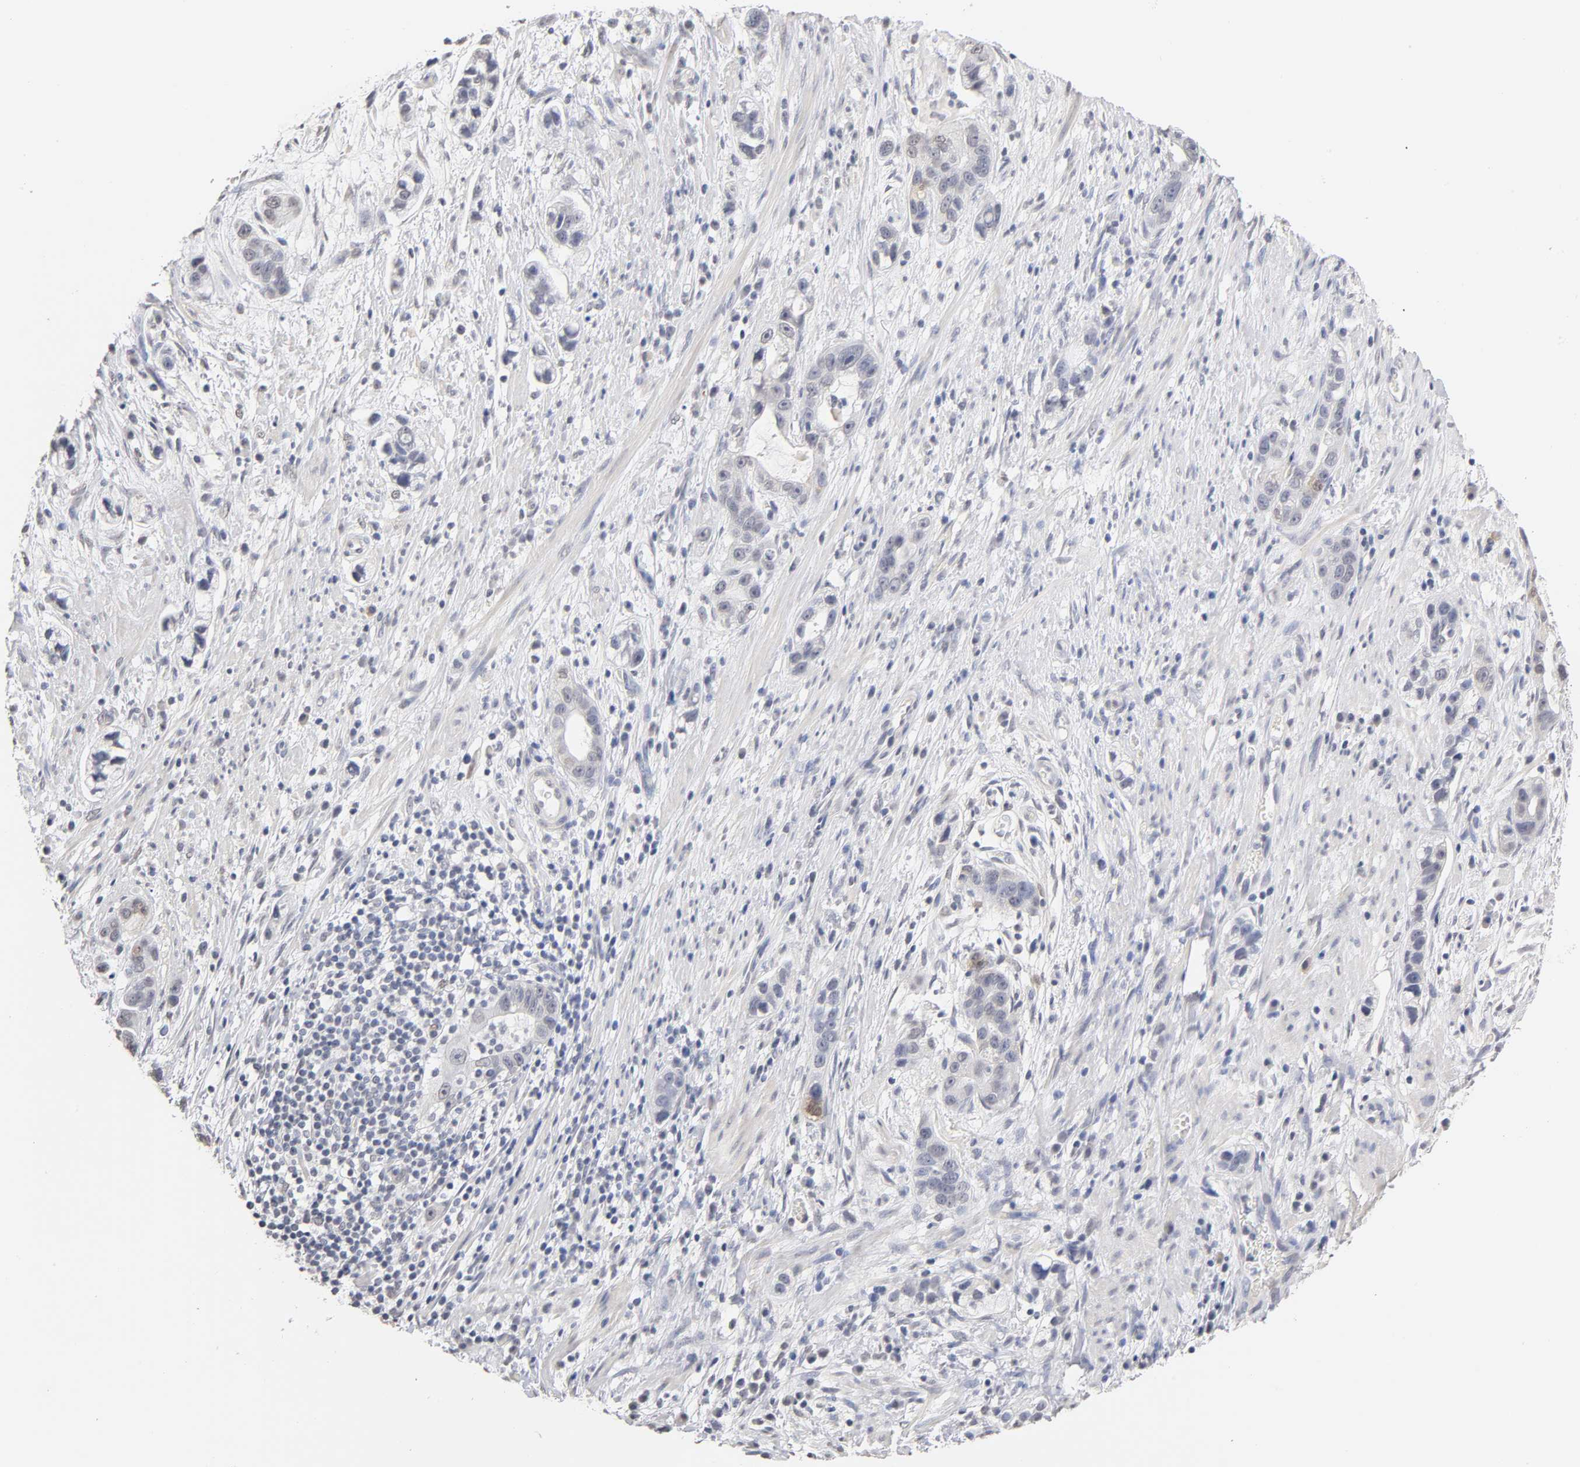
{"staining": {"intensity": "weak", "quantity": "<25%", "location": "cytoplasmic/membranous,nuclear"}, "tissue": "stomach cancer", "cell_type": "Tumor cells", "image_type": "cancer", "snomed": [{"axis": "morphology", "description": "Adenocarcinoma, NOS"}, {"axis": "topography", "description": "Stomach, lower"}], "caption": "A high-resolution histopathology image shows immunohistochemistry (IHC) staining of stomach cancer, which shows no significant positivity in tumor cells.", "gene": "CRABP2", "patient": {"sex": "female", "age": 93}}